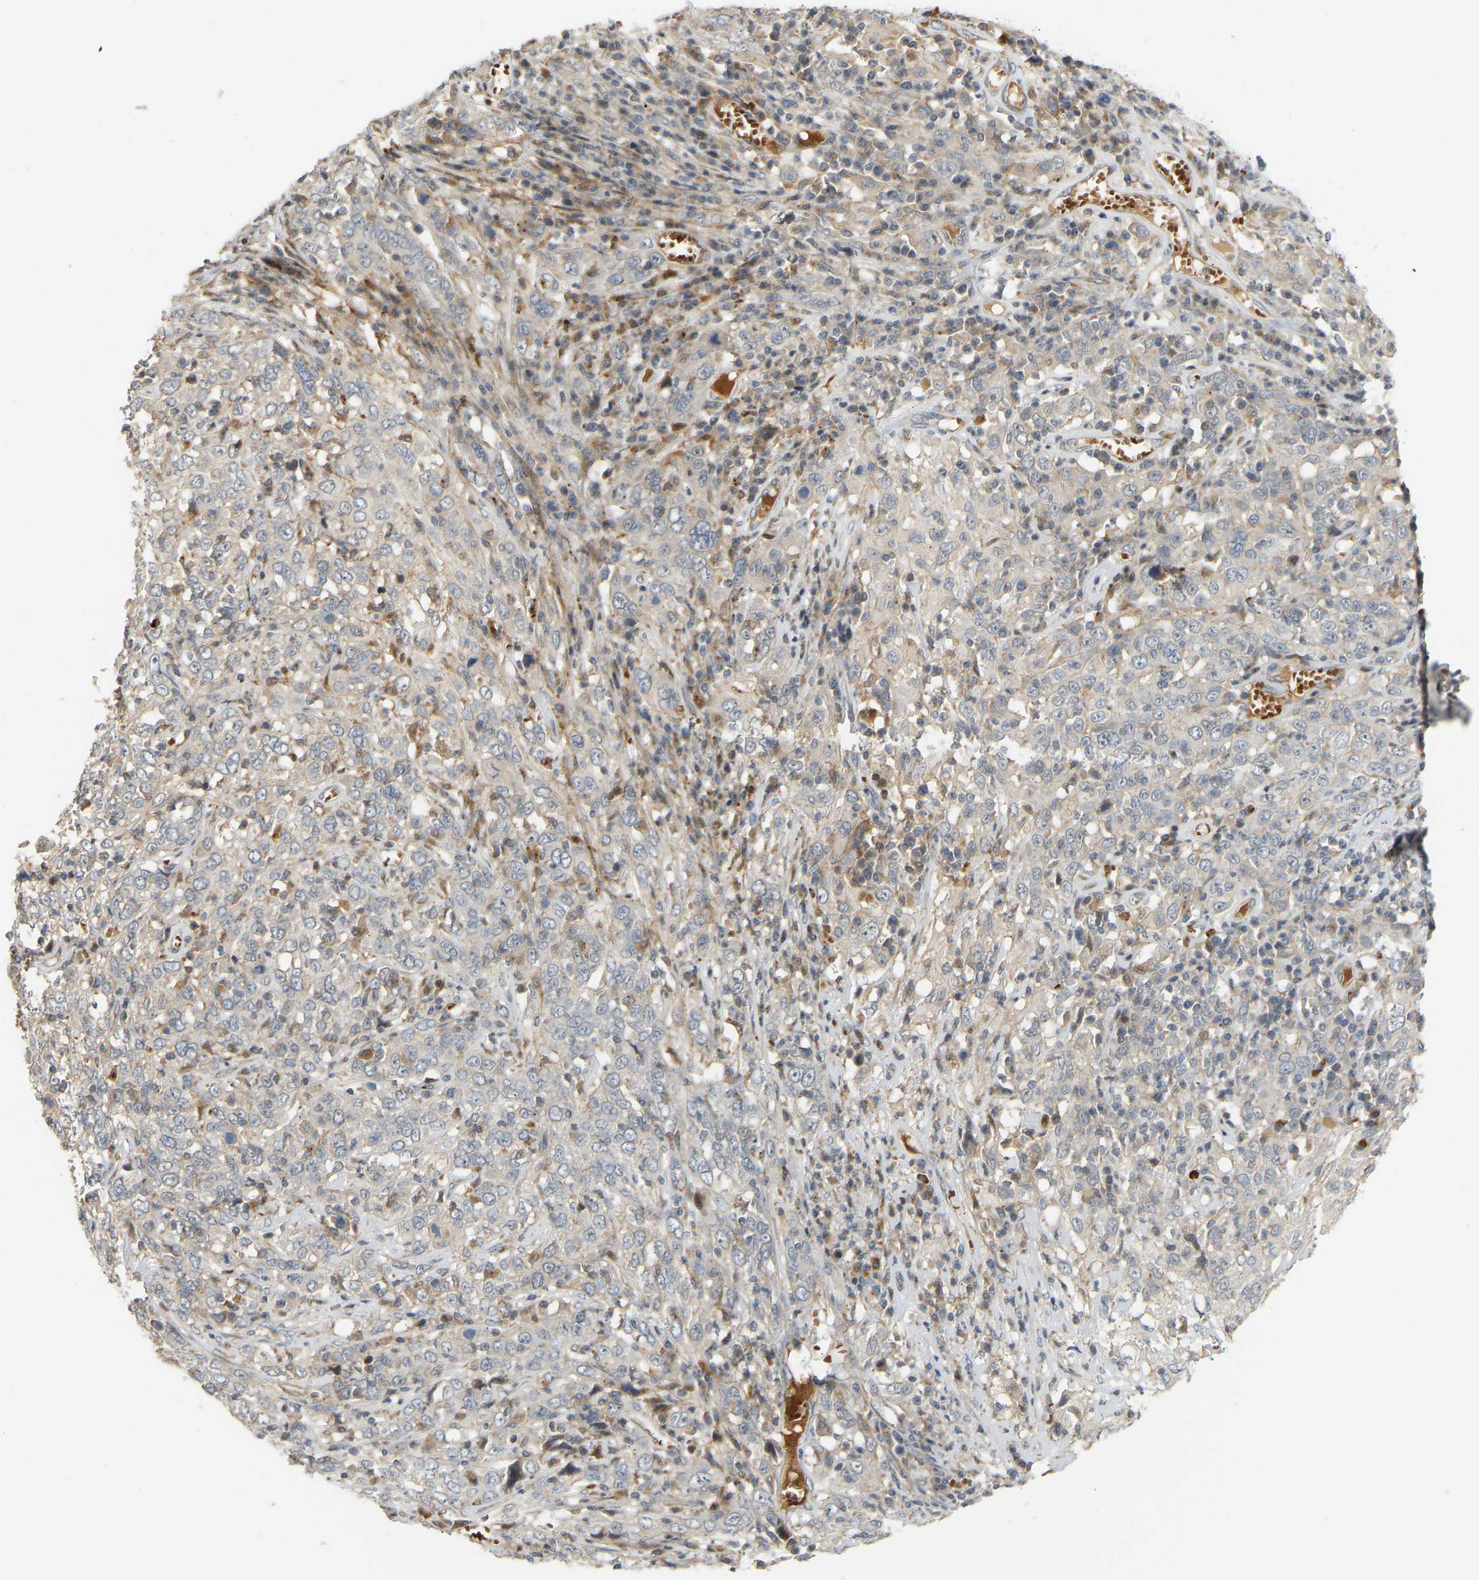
{"staining": {"intensity": "negative", "quantity": "none", "location": "none"}, "tissue": "cervical cancer", "cell_type": "Tumor cells", "image_type": "cancer", "snomed": [{"axis": "morphology", "description": "Squamous cell carcinoma, NOS"}, {"axis": "topography", "description": "Cervix"}], "caption": "The histopathology image exhibits no significant positivity in tumor cells of cervical cancer.", "gene": "POGLUT2", "patient": {"sex": "female", "age": 46}}